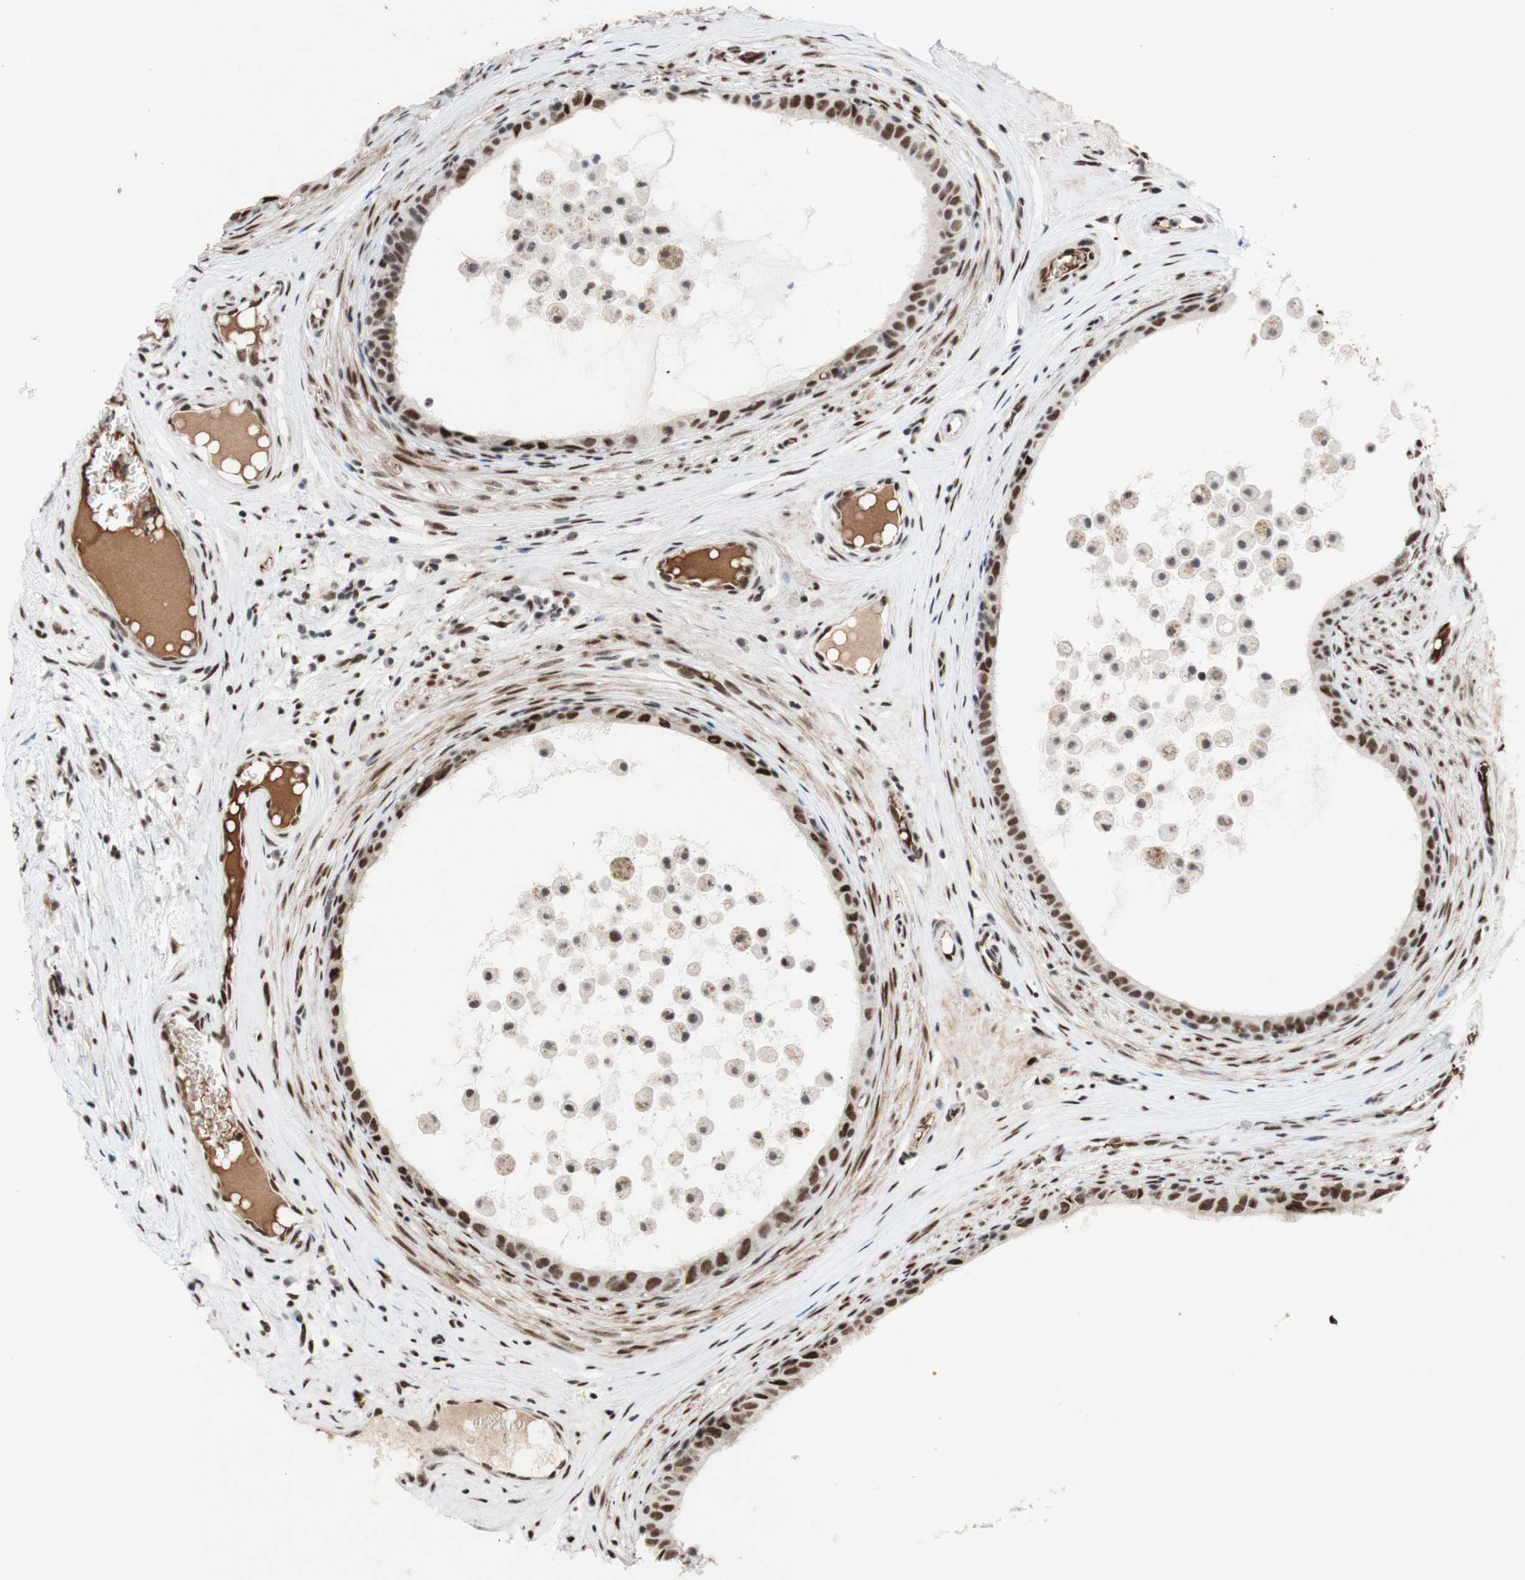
{"staining": {"intensity": "strong", "quantity": ">75%", "location": "nuclear"}, "tissue": "epididymis", "cell_type": "Glandular cells", "image_type": "normal", "snomed": [{"axis": "morphology", "description": "Normal tissue, NOS"}, {"axis": "morphology", "description": "Inflammation, NOS"}, {"axis": "topography", "description": "Epididymis"}], "caption": "This is a histology image of immunohistochemistry (IHC) staining of benign epididymis, which shows strong expression in the nuclear of glandular cells.", "gene": "TLE1", "patient": {"sex": "male", "age": 85}}